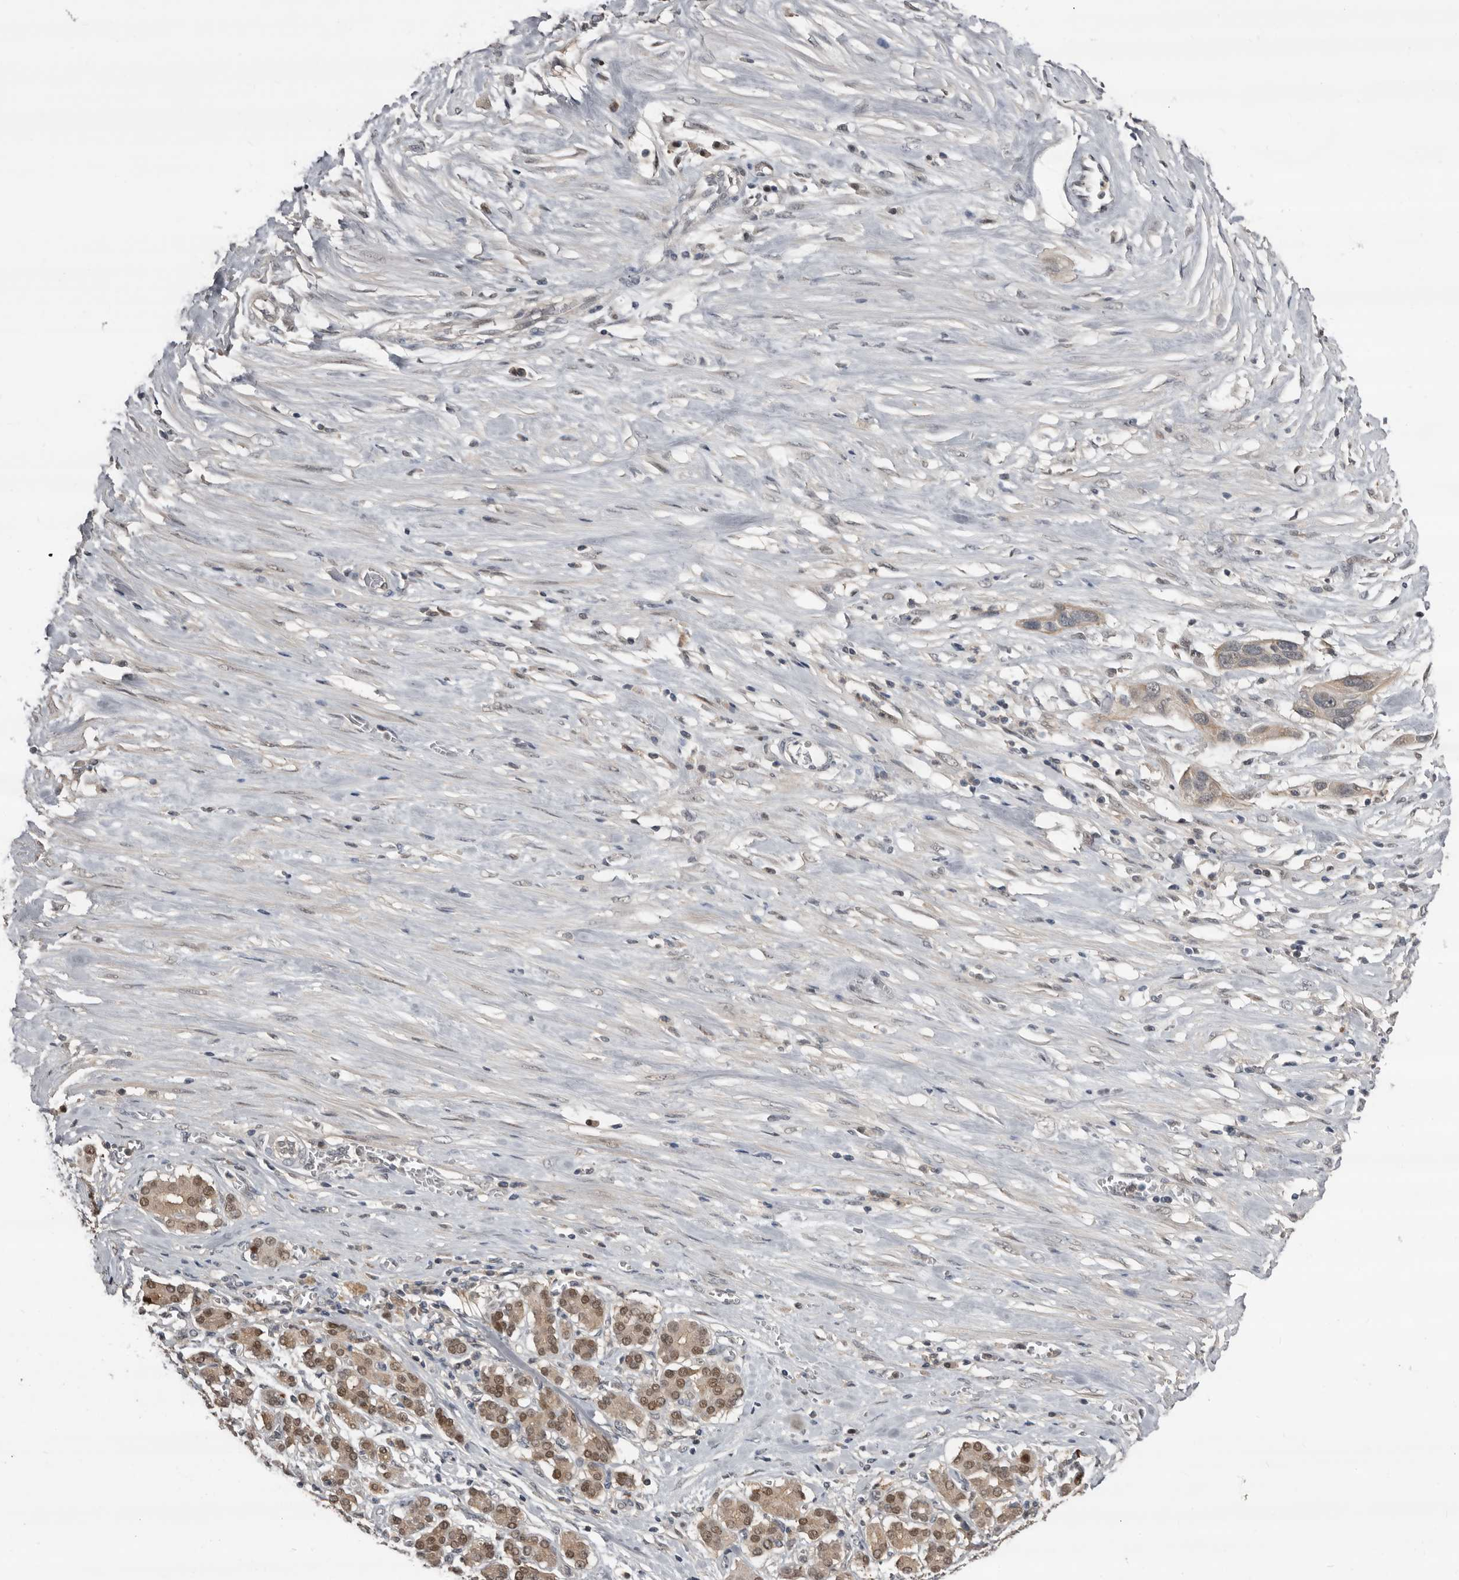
{"staining": {"intensity": "weak", "quantity": "<25%", "location": "cytoplasmic/membranous"}, "tissue": "pancreatic cancer", "cell_type": "Tumor cells", "image_type": "cancer", "snomed": [{"axis": "morphology", "description": "Adenocarcinoma, NOS"}, {"axis": "topography", "description": "Pancreas"}], "caption": "Immunohistochemistry image of neoplastic tissue: human pancreatic cancer (adenocarcinoma) stained with DAB (3,3'-diaminobenzidine) reveals no significant protein expression in tumor cells.", "gene": "RBKS", "patient": {"sex": "female", "age": 60}}